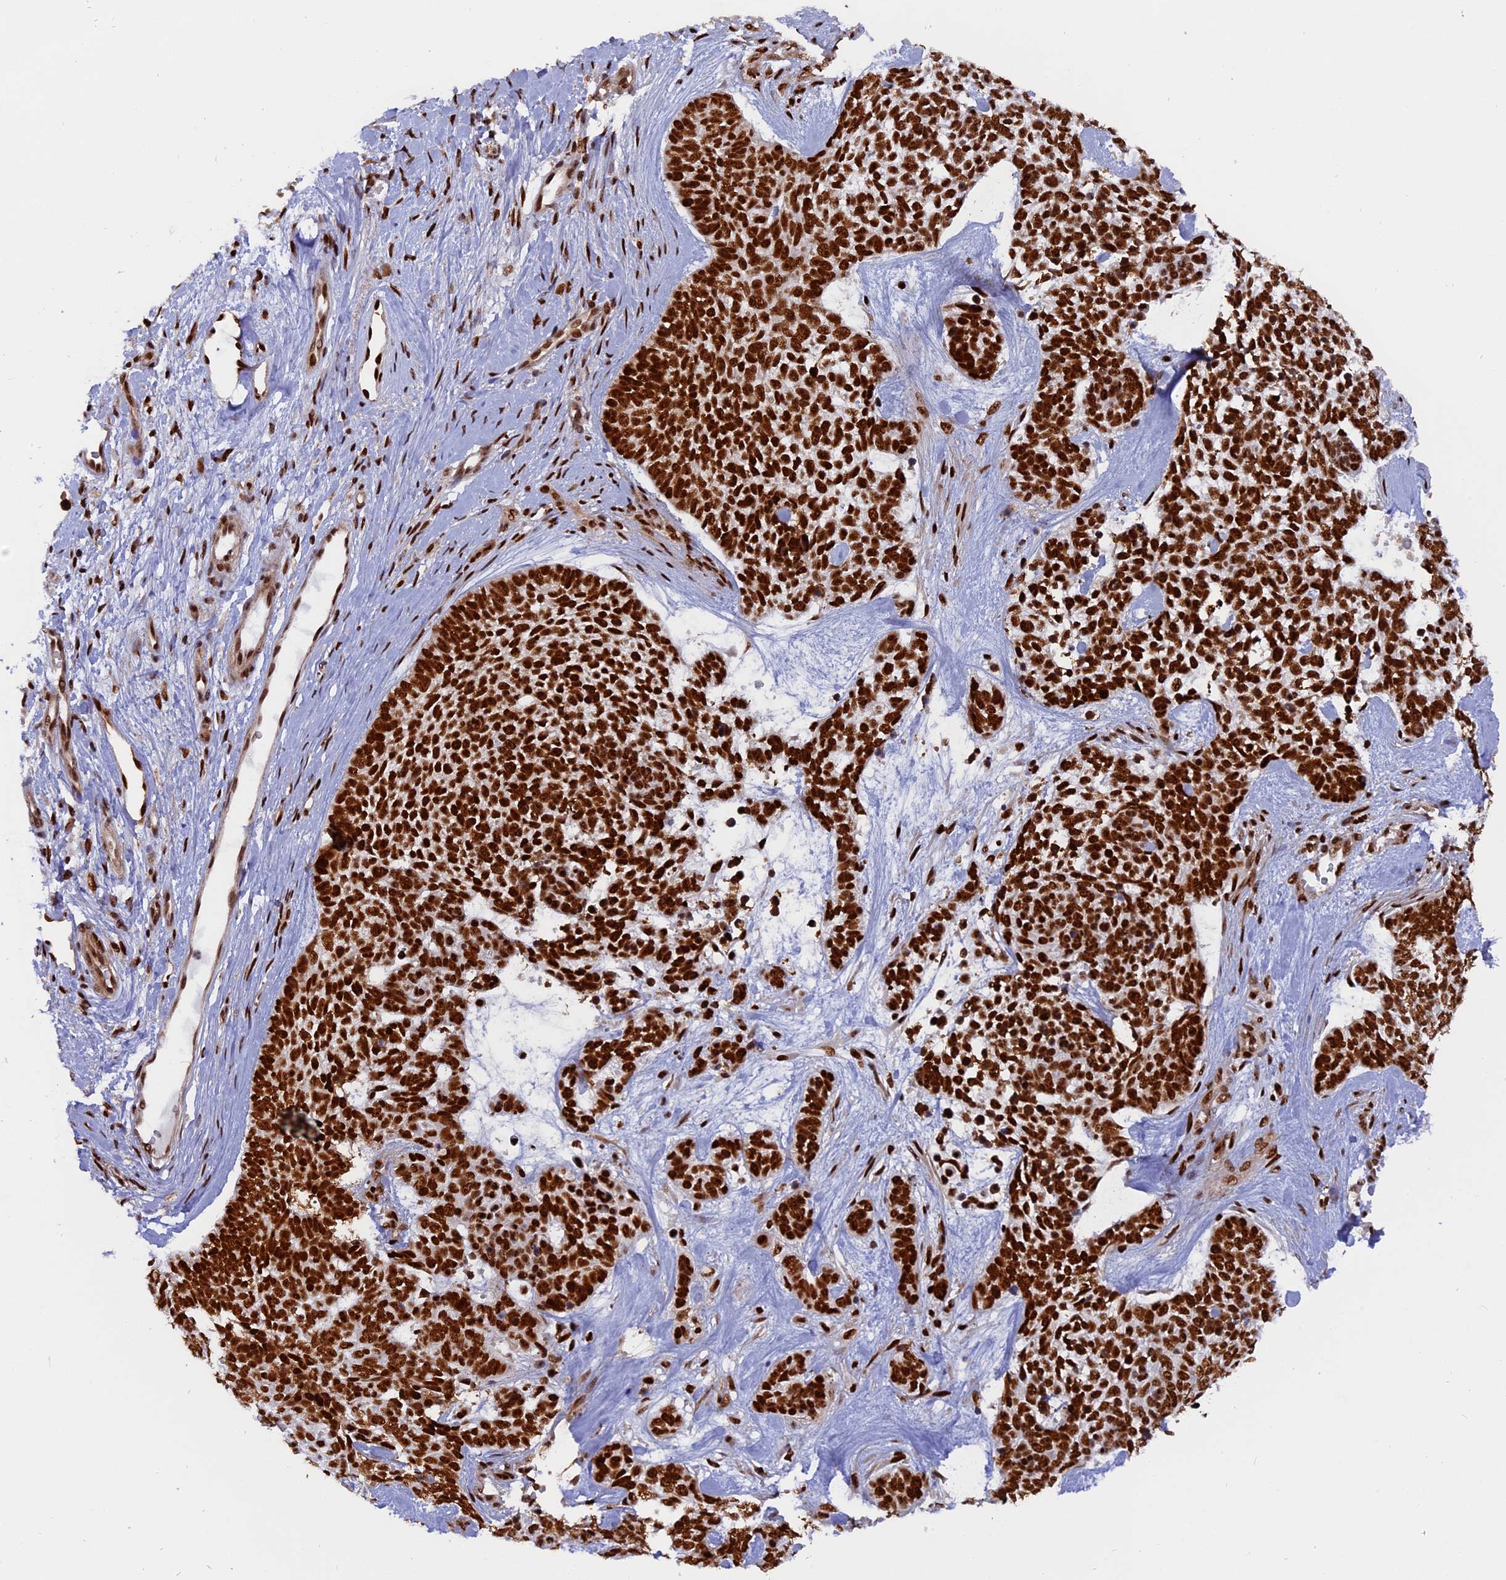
{"staining": {"intensity": "strong", "quantity": ">75%", "location": "nuclear"}, "tissue": "skin cancer", "cell_type": "Tumor cells", "image_type": "cancer", "snomed": [{"axis": "morphology", "description": "Basal cell carcinoma"}, {"axis": "topography", "description": "Skin"}], "caption": "A brown stain highlights strong nuclear expression of a protein in skin basal cell carcinoma tumor cells. The staining was performed using DAB (3,3'-diaminobenzidine) to visualize the protein expression in brown, while the nuclei were stained in blue with hematoxylin (Magnification: 20x).", "gene": "RAMAC", "patient": {"sex": "female", "age": 81}}